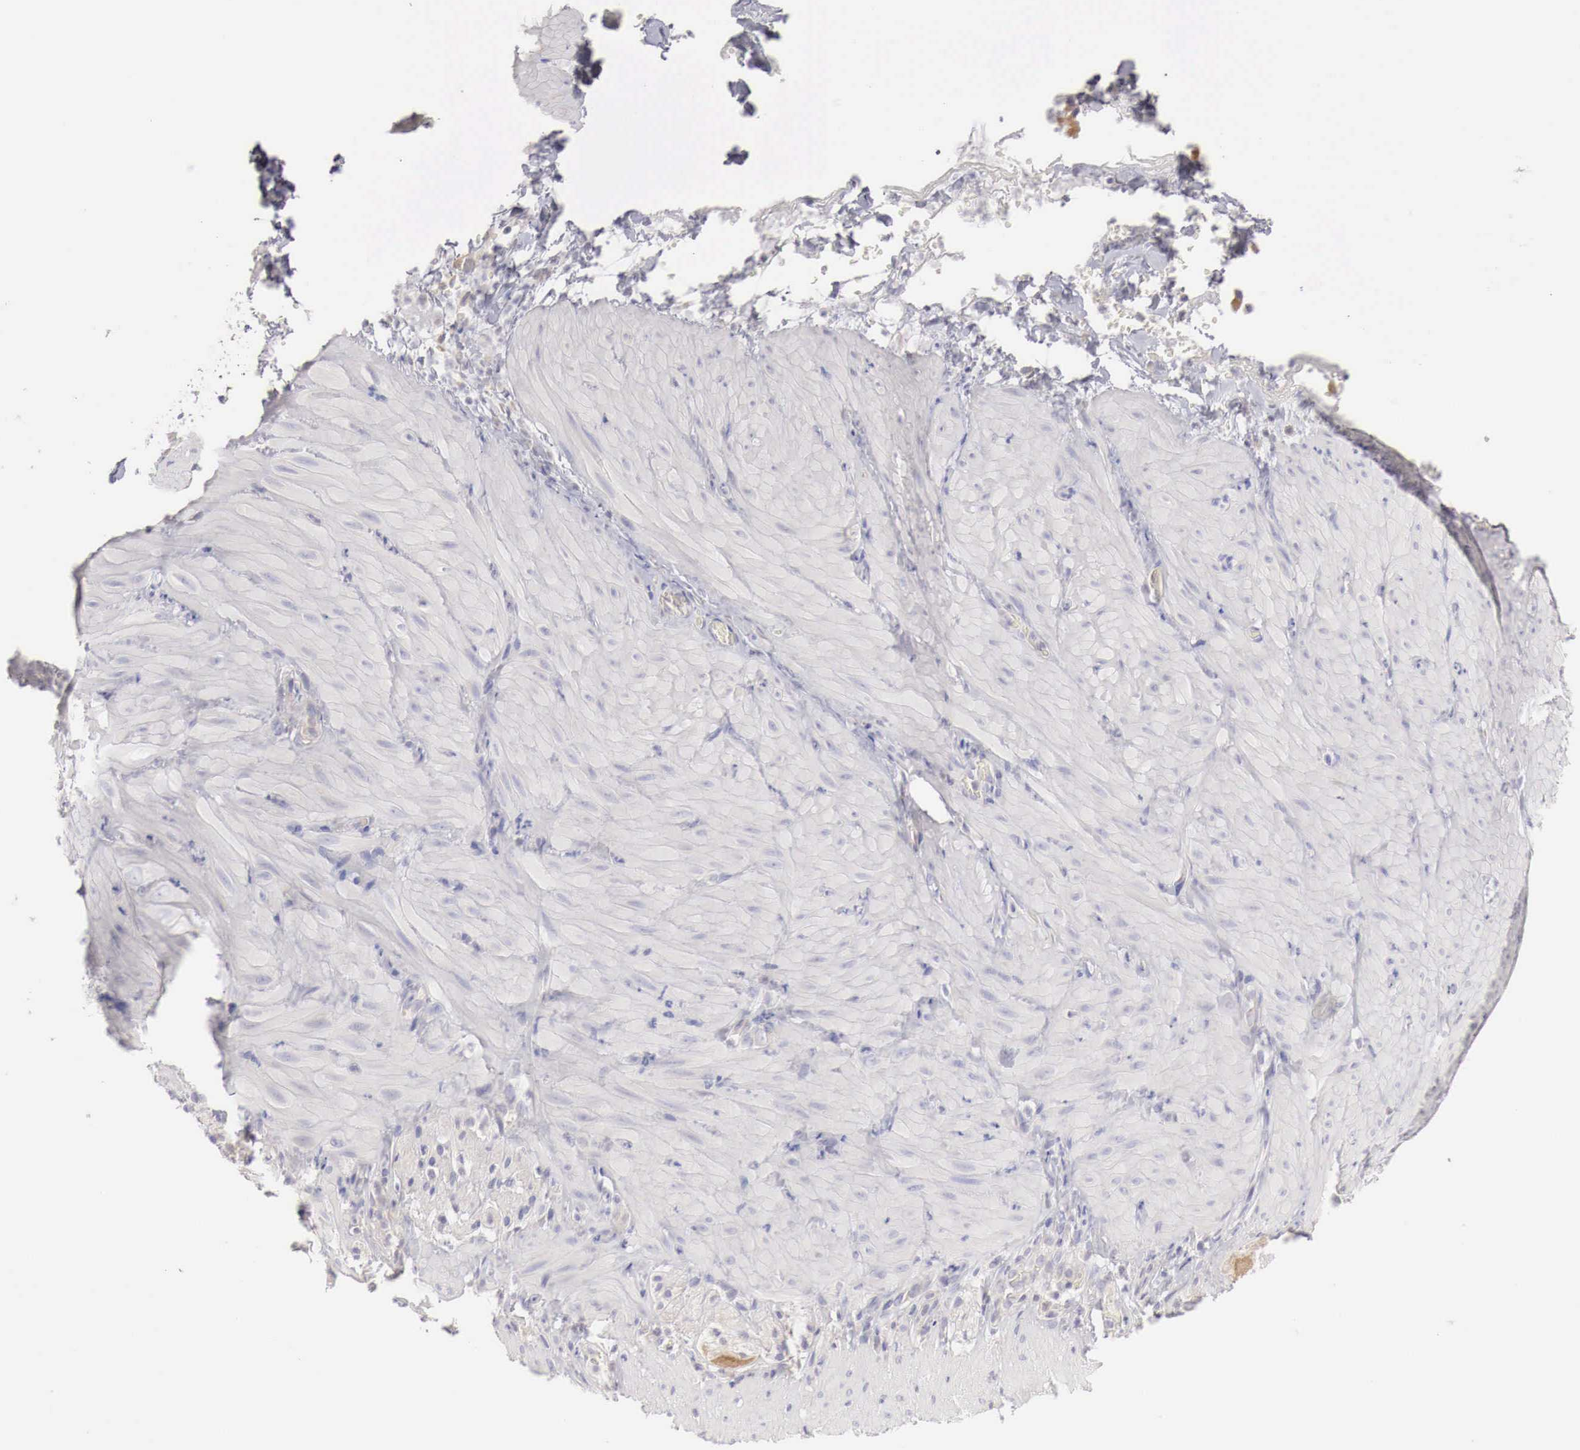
{"staining": {"intensity": "negative", "quantity": "none", "location": "none"}, "tissue": "smooth muscle", "cell_type": "Smooth muscle cells", "image_type": "normal", "snomed": [{"axis": "morphology", "description": "Normal tissue, NOS"}, {"axis": "topography", "description": "Duodenum"}], "caption": "DAB (3,3'-diaminobenzidine) immunohistochemical staining of benign smooth muscle demonstrates no significant positivity in smooth muscle cells. (DAB (3,3'-diaminobenzidine) IHC visualized using brightfield microscopy, high magnification).", "gene": "NSDHL", "patient": {"sex": "male", "age": 63}}